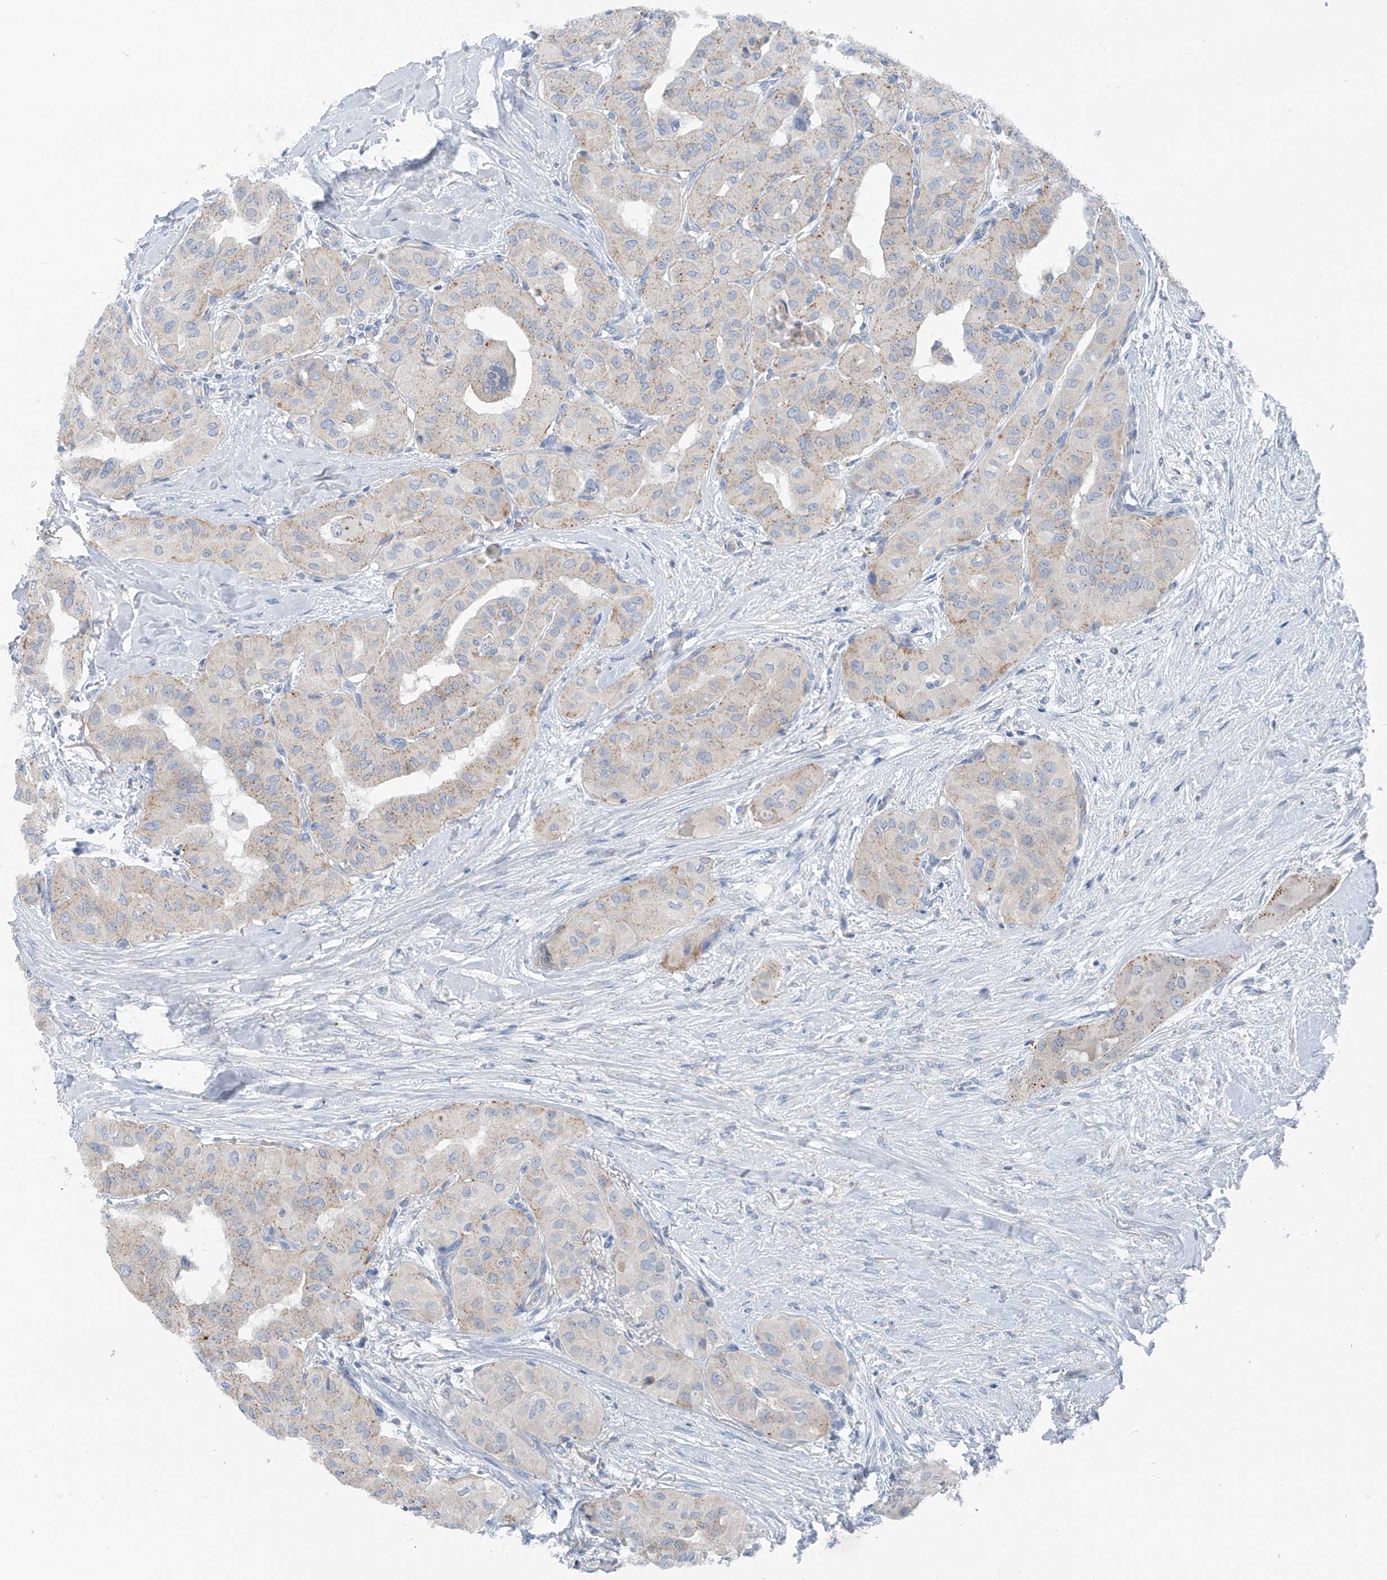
{"staining": {"intensity": "negative", "quantity": "none", "location": "none"}, "tissue": "thyroid cancer", "cell_type": "Tumor cells", "image_type": "cancer", "snomed": [{"axis": "morphology", "description": "Papillary adenocarcinoma, NOS"}, {"axis": "topography", "description": "Thyroid gland"}], "caption": "Immunohistochemical staining of thyroid cancer shows no significant expression in tumor cells.", "gene": "CHMP2B", "patient": {"sex": "female", "age": 59}}